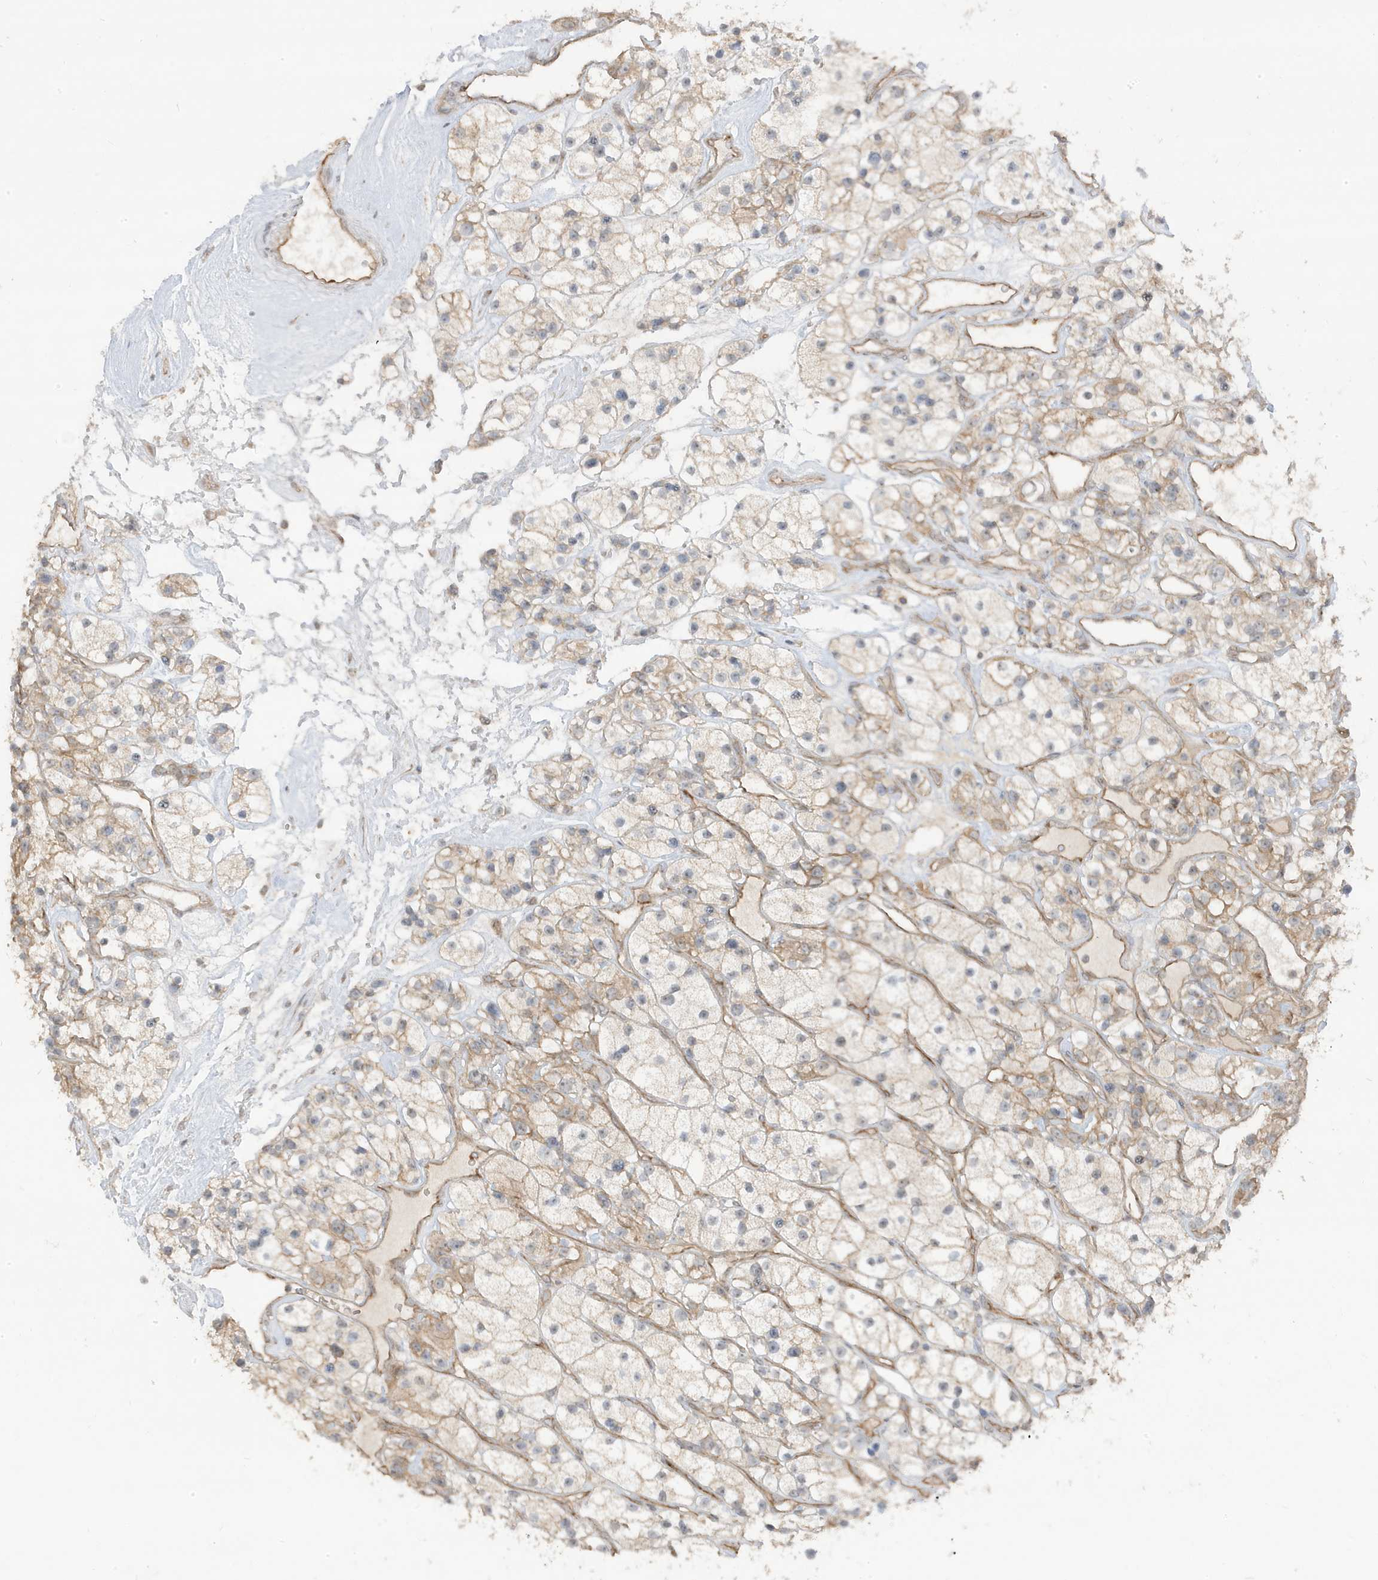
{"staining": {"intensity": "weak", "quantity": ">75%", "location": "cytoplasmic/membranous"}, "tissue": "renal cancer", "cell_type": "Tumor cells", "image_type": "cancer", "snomed": [{"axis": "morphology", "description": "Adenocarcinoma, NOS"}, {"axis": "topography", "description": "Kidney"}], "caption": "Renal adenocarcinoma stained for a protein (brown) exhibits weak cytoplasmic/membranous positive staining in approximately >75% of tumor cells.", "gene": "DNAJC12", "patient": {"sex": "female", "age": 57}}